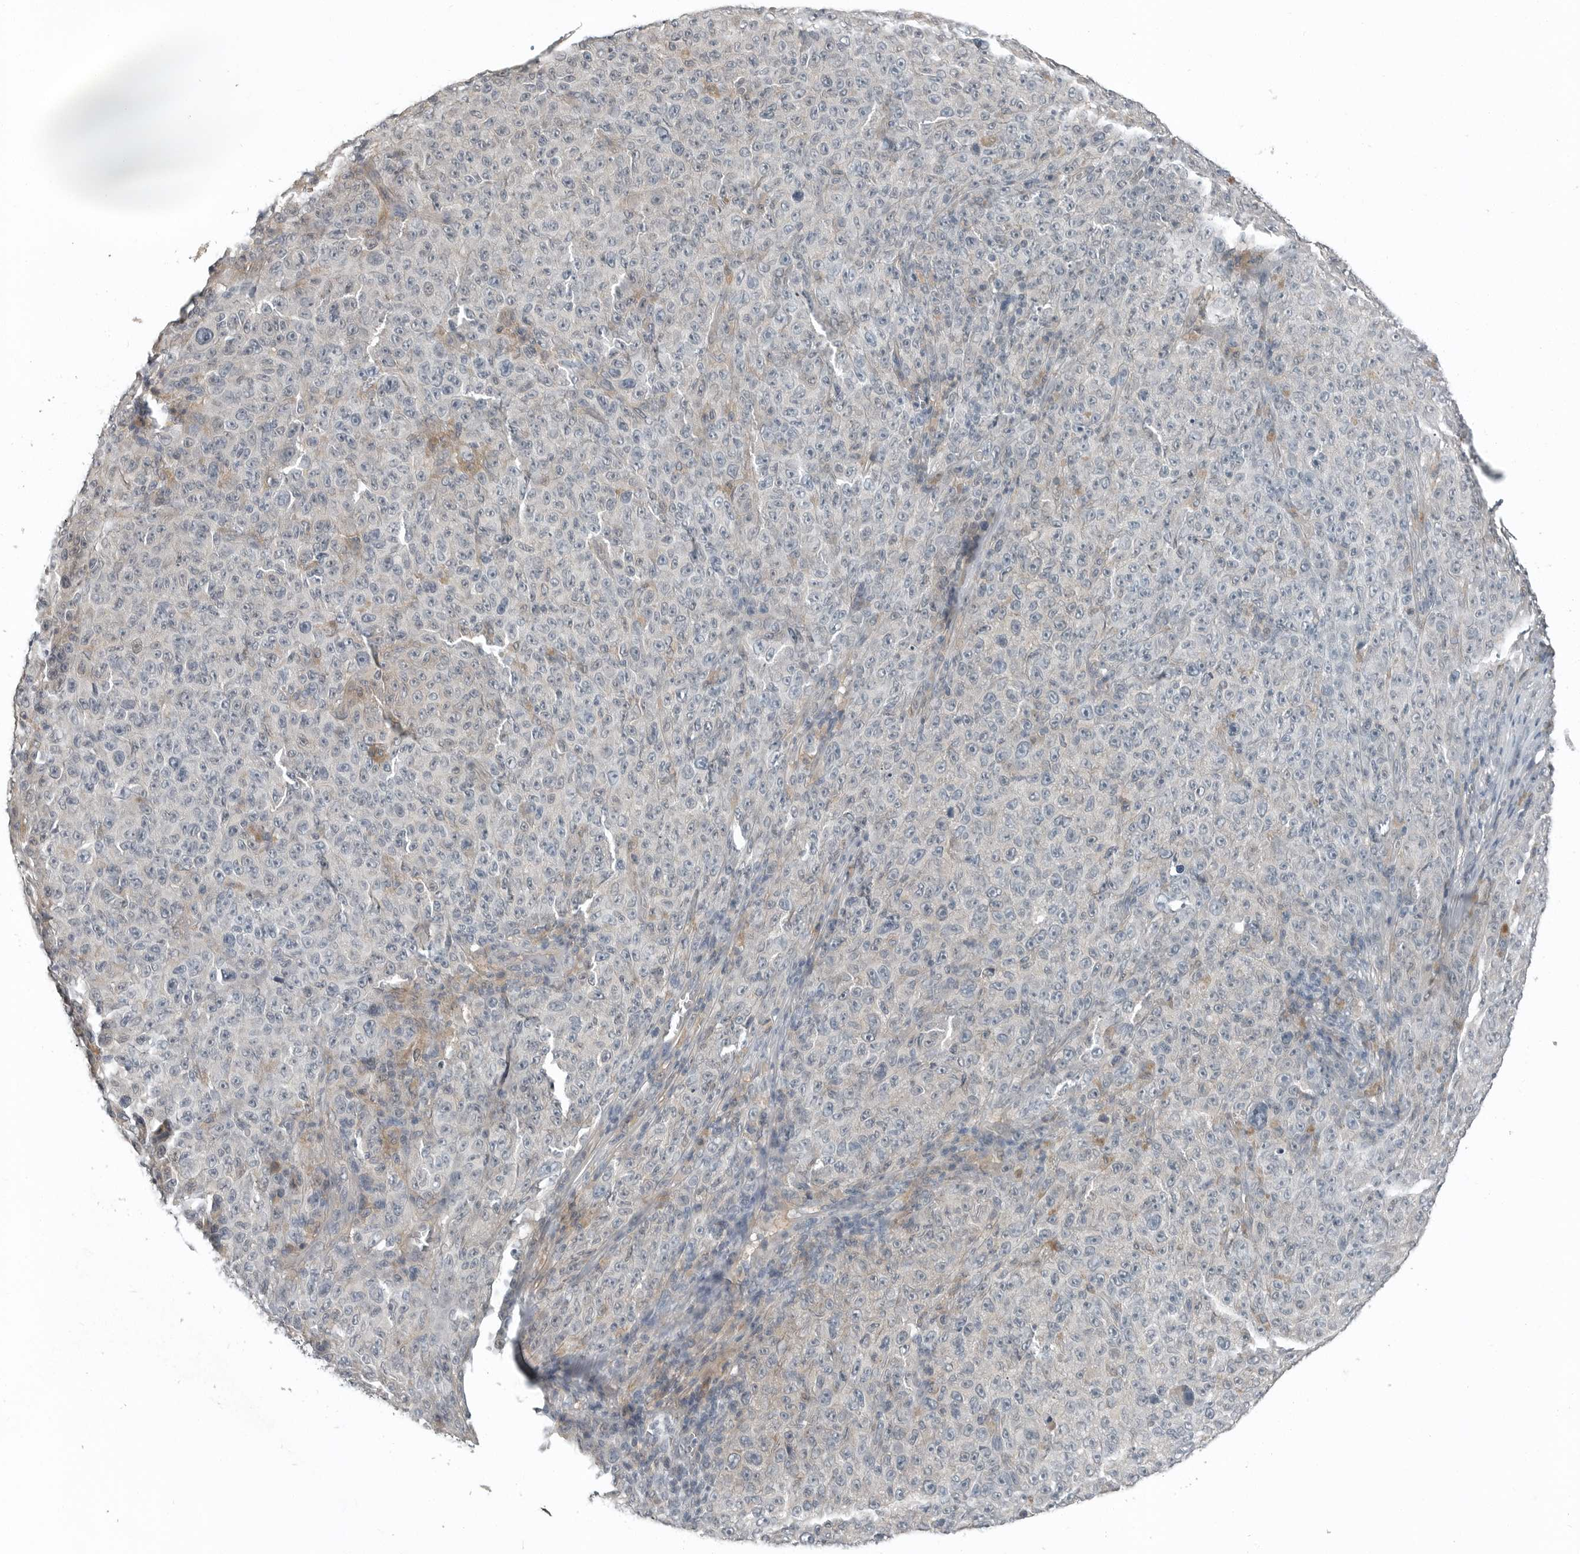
{"staining": {"intensity": "negative", "quantity": "none", "location": "none"}, "tissue": "melanoma", "cell_type": "Tumor cells", "image_type": "cancer", "snomed": [{"axis": "morphology", "description": "Malignant melanoma, NOS"}, {"axis": "topography", "description": "Skin"}], "caption": "An immunohistochemistry (IHC) image of malignant melanoma is shown. There is no staining in tumor cells of malignant melanoma.", "gene": "KYAT1", "patient": {"sex": "female", "age": 82}}